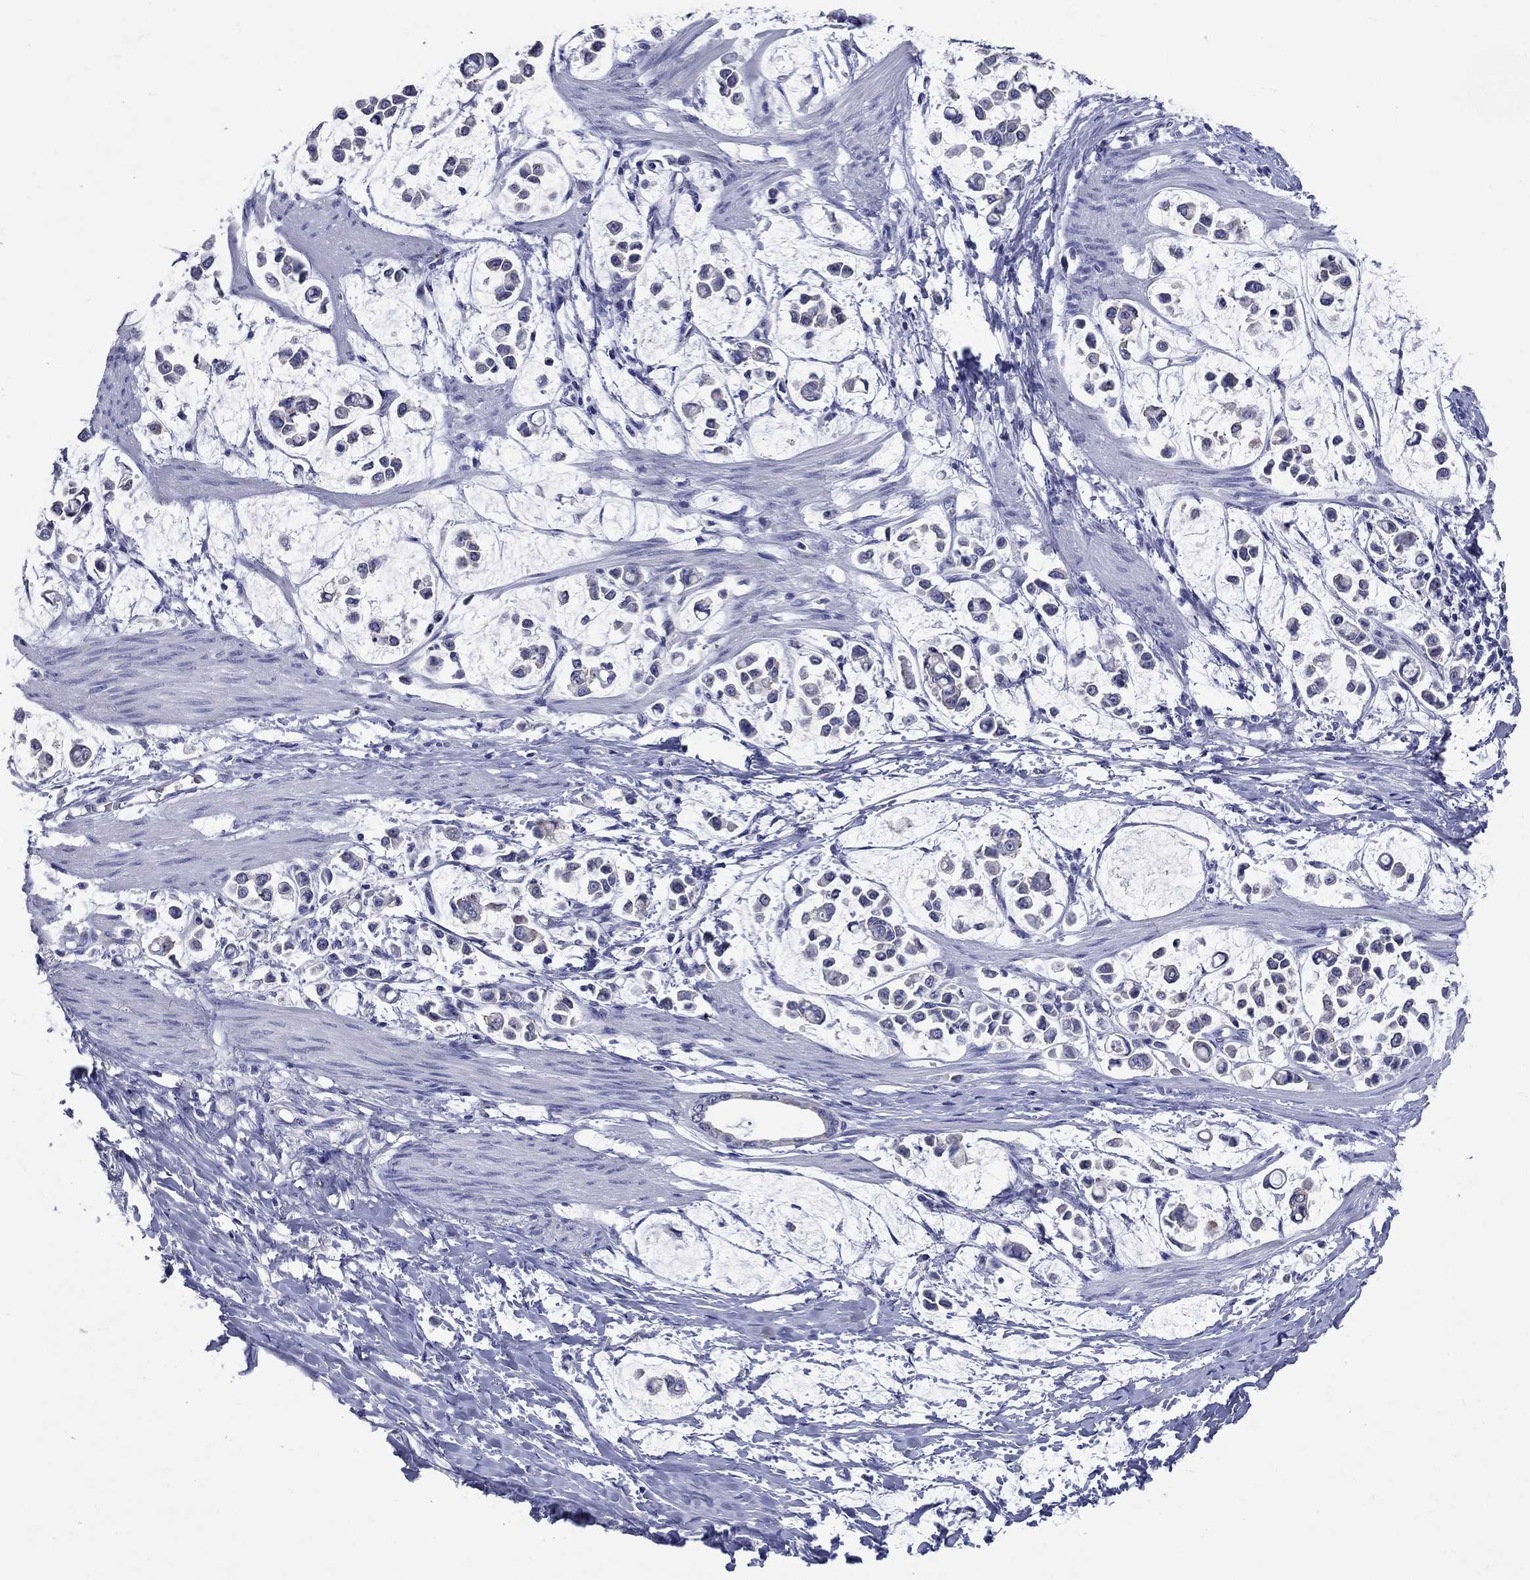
{"staining": {"intensity": "negative", "quantity": "none", "location": "none"}, "tissue": "stomach cancer", "cell_type": "Tumor cells", "image_type": "cancer", "snomed": [{"axis": "morphology", "description": "Adenocarcinoma, NOS"}, {"axis": "topography", "description": "Stomach"}], "caption": "There is no significant staining in tumor cells of stomach cancer.", "gene": "SULT2B1", "patient": {"sex": "male", "age": 82}}